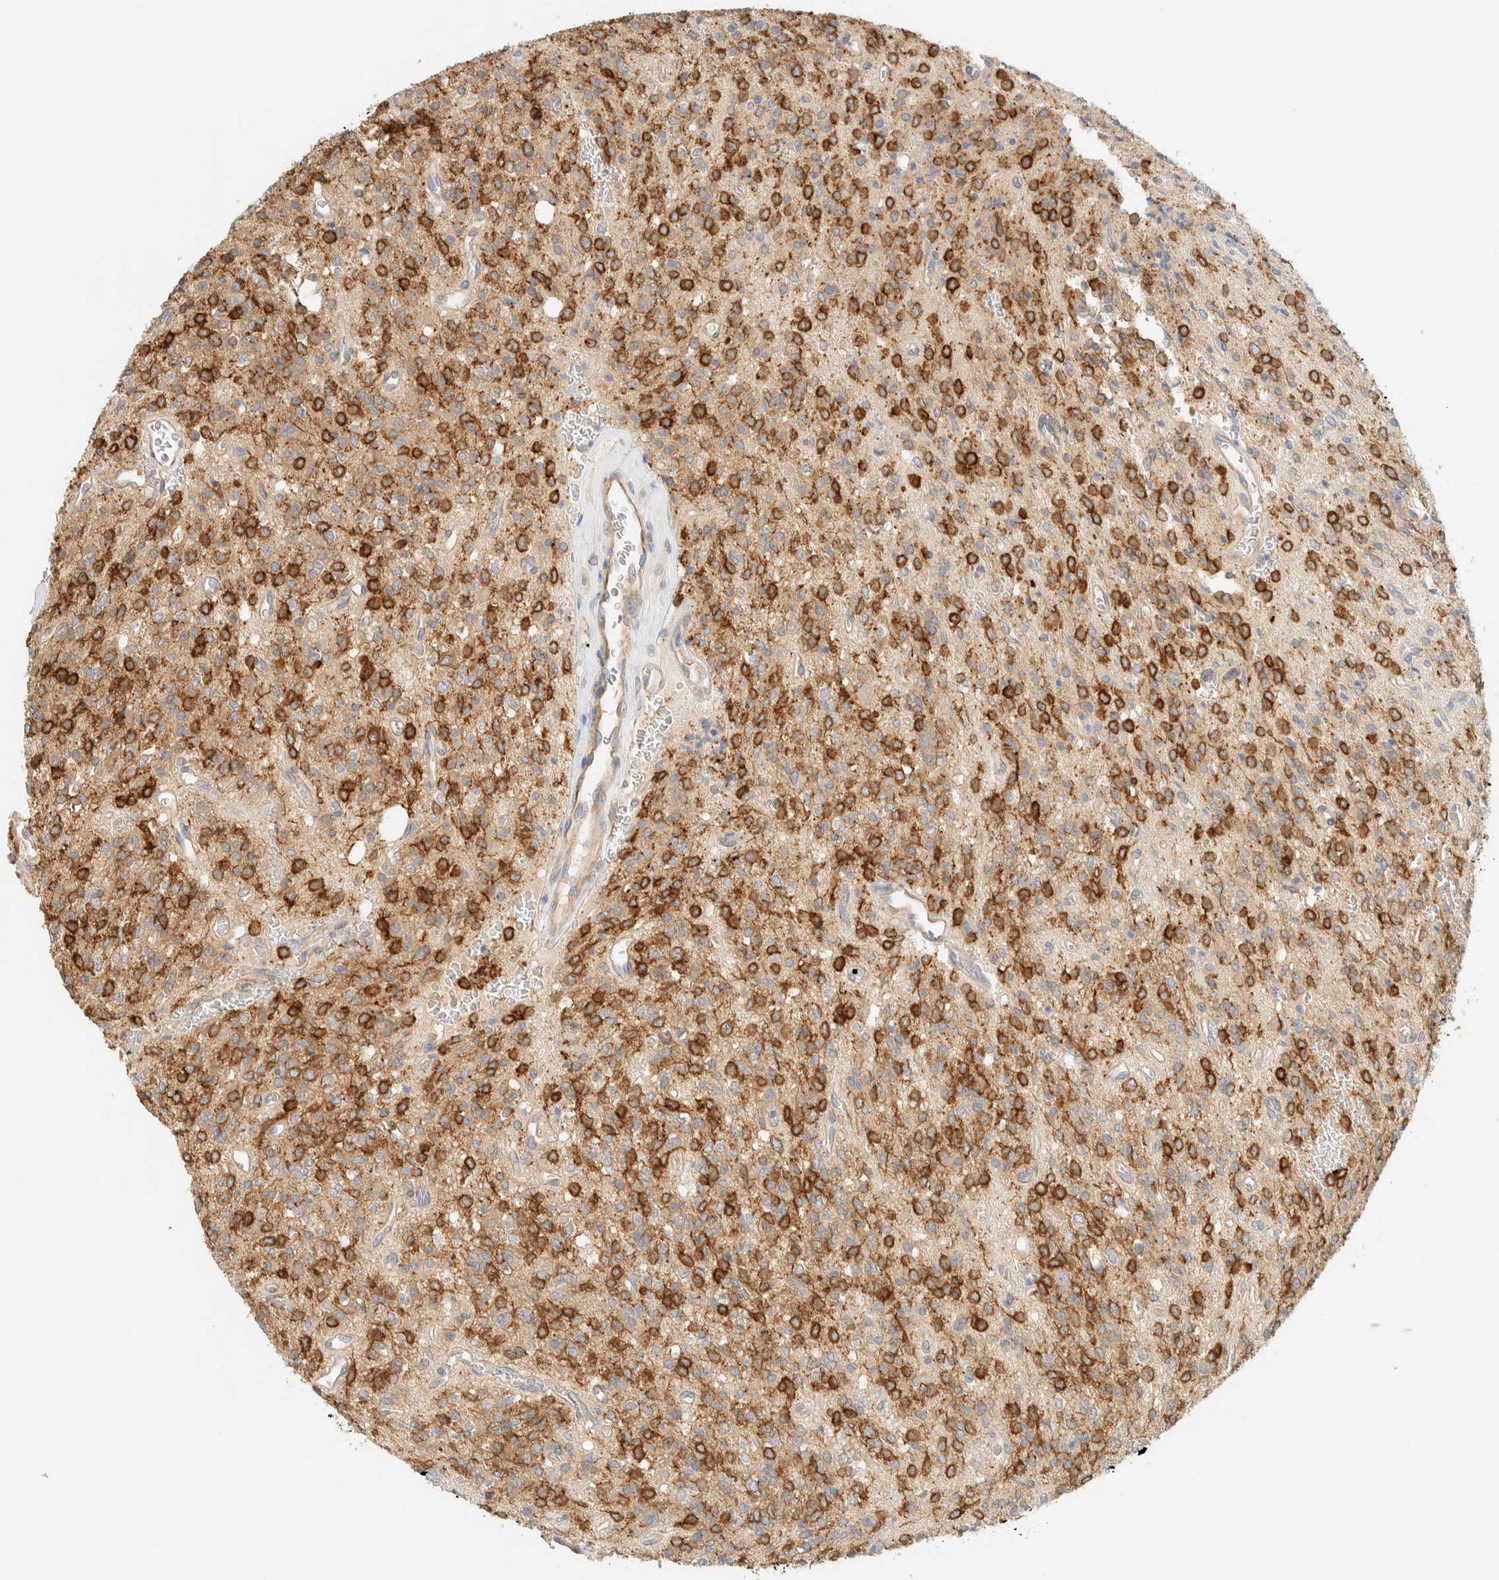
{"staining": {"intensity": "weak", "quantity": "25%-75%", "location": "cytoplasmic/membranous"}, "tissue": "glioma", "cell_type": "Tumor cells", "image_type": "cancer", "snomed": [{"axis": "morphology", "description": "Glioma, malignant, High grade"}, {"axis": "topography", "description": "Brain"}], "caption": "A photomicrograph of human malignant glioma (high-grade) stained for a protein exhibits weak cytoplasmic/membranous brown staining in tumor cells.", "gene": "LIMA1", "patient": {"sex": "male", "age": 34}}